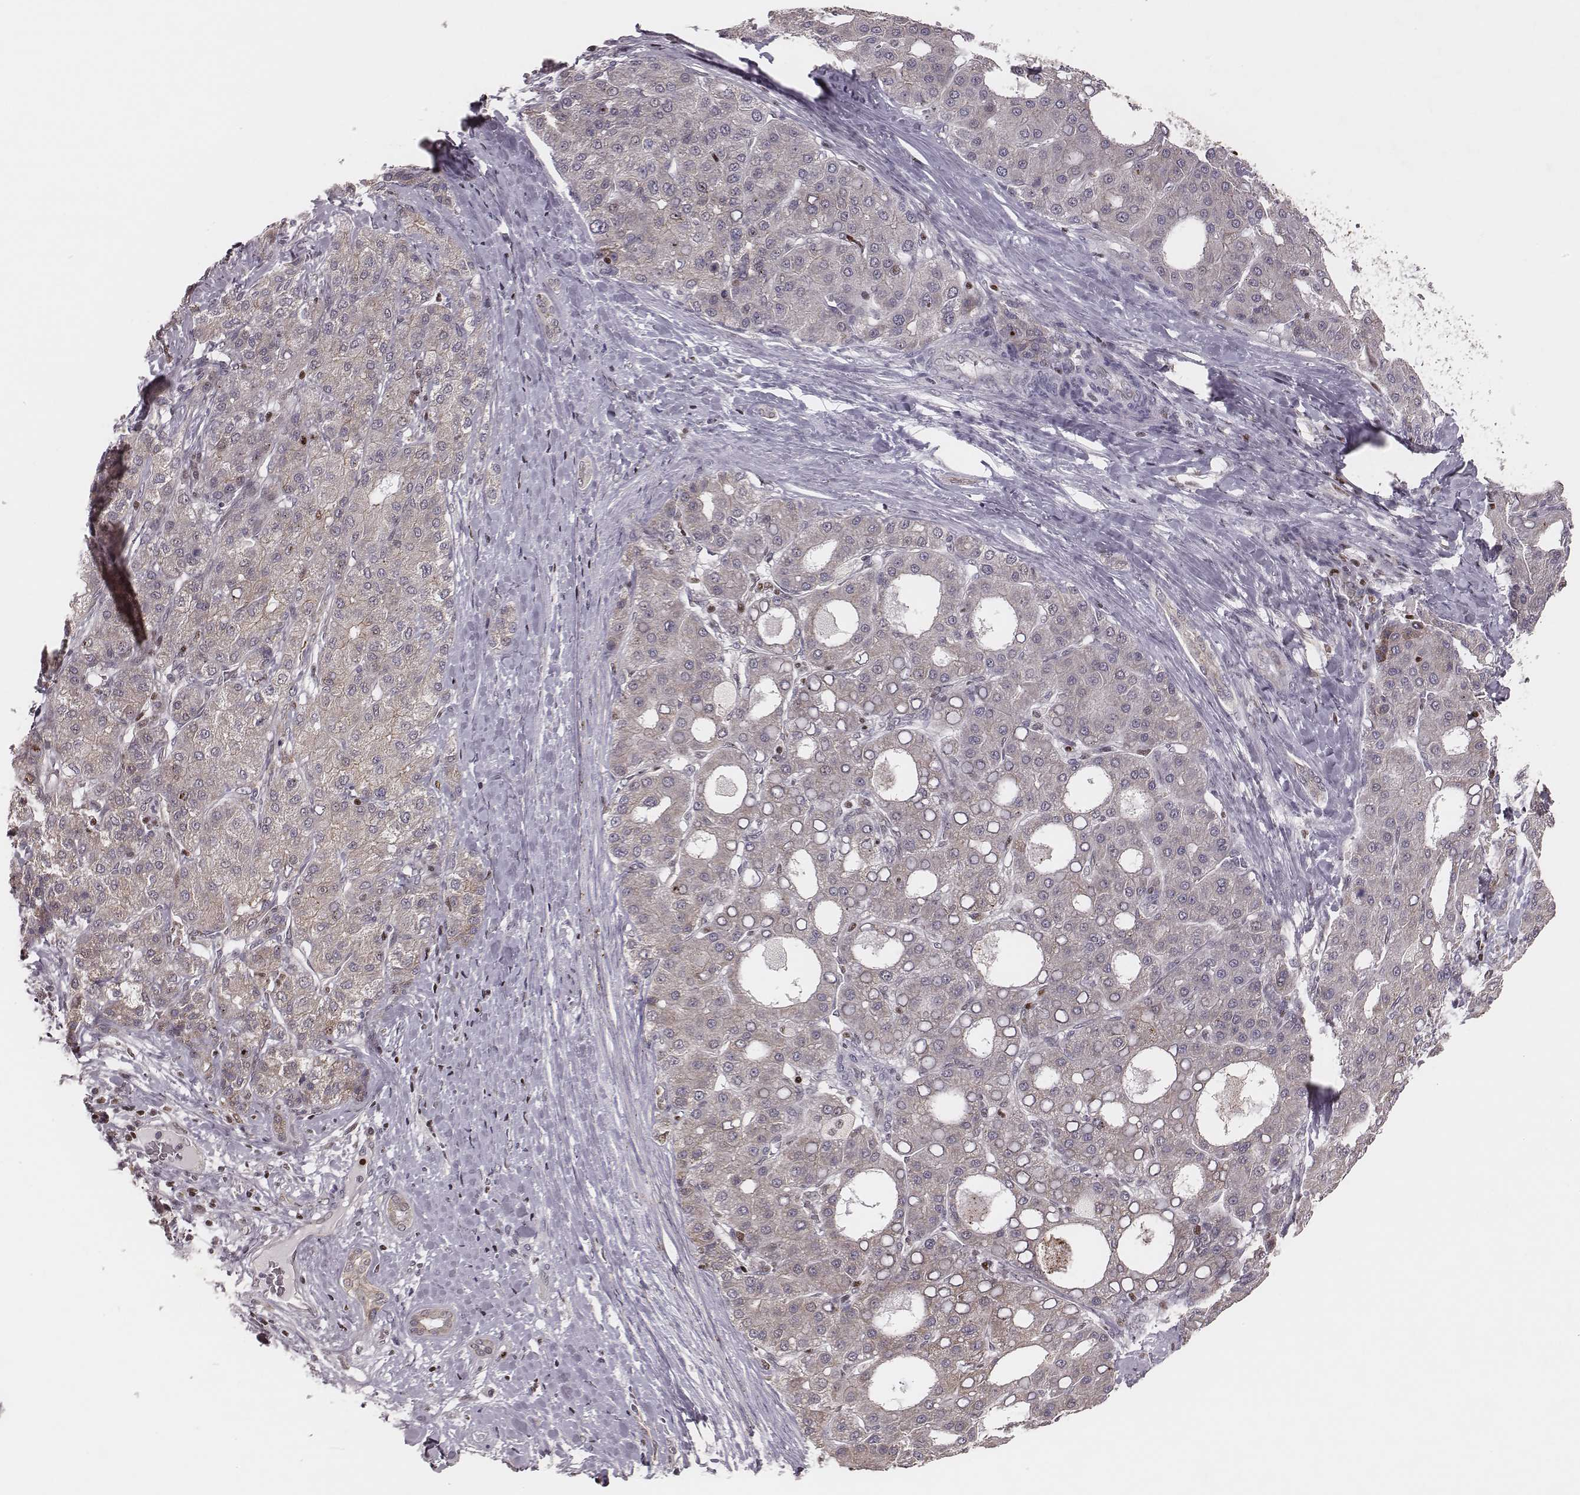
{"staining": {"intensity": "negative", "quantity": "none", "location": "none"}, "tissue": "liver cancer", "cell_type": "Tumor cells", "image_type": "cancer", "snomed": [{"axis": "morphology", "description": "Carcinoma, Hepatocellular, NOS"}, {"axis": "topography", "description": "Liver"}], "caption": "DAB immunohistochemical staining of human liver cancer displays no significant positivity in tumor cells.", "gene": "WDR59", "patient": {"sex": "male", "age": 65}}